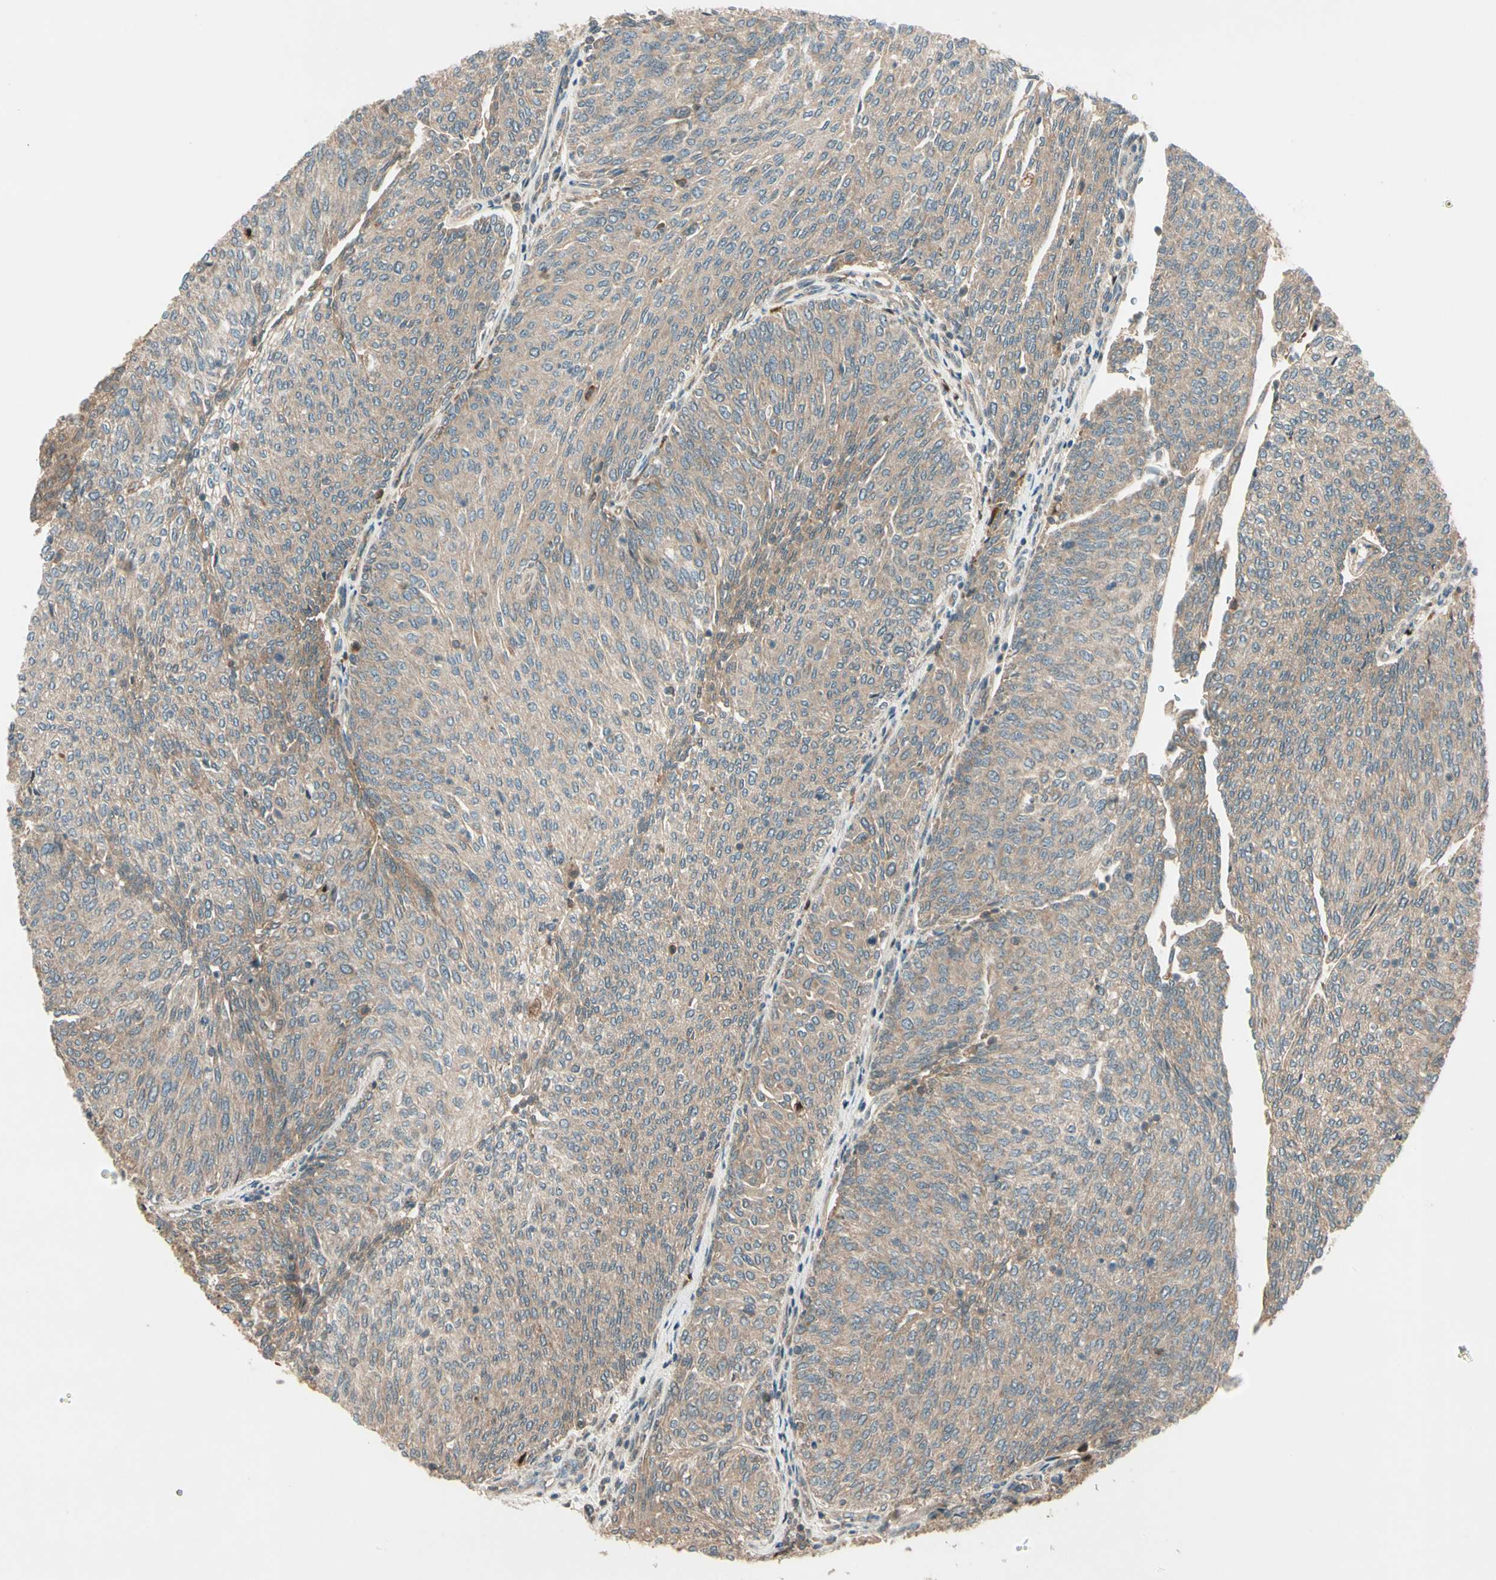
{"staining": {"intensity": "weak", "quantity": ">75%", "location": "cytoplasmic/membranous"}, "tissue": "urothelial cancer", "cell_type": "Tumor cells", "image_type": "cancer", "snomed": [{"axis": "morphology", "description": "Urothelial carcinoma, Low grade"}, {"axis": "topography", "description": "Urinary bladder"}], "caption": "Tumor cells exhibit low levels of weak cytoplasmic/membranous positivity in about >75% of cells in human low-grade urothelial carcinoma.", "gene": "ACVR1C", "patient": {"sex": "female", "age": 79}}